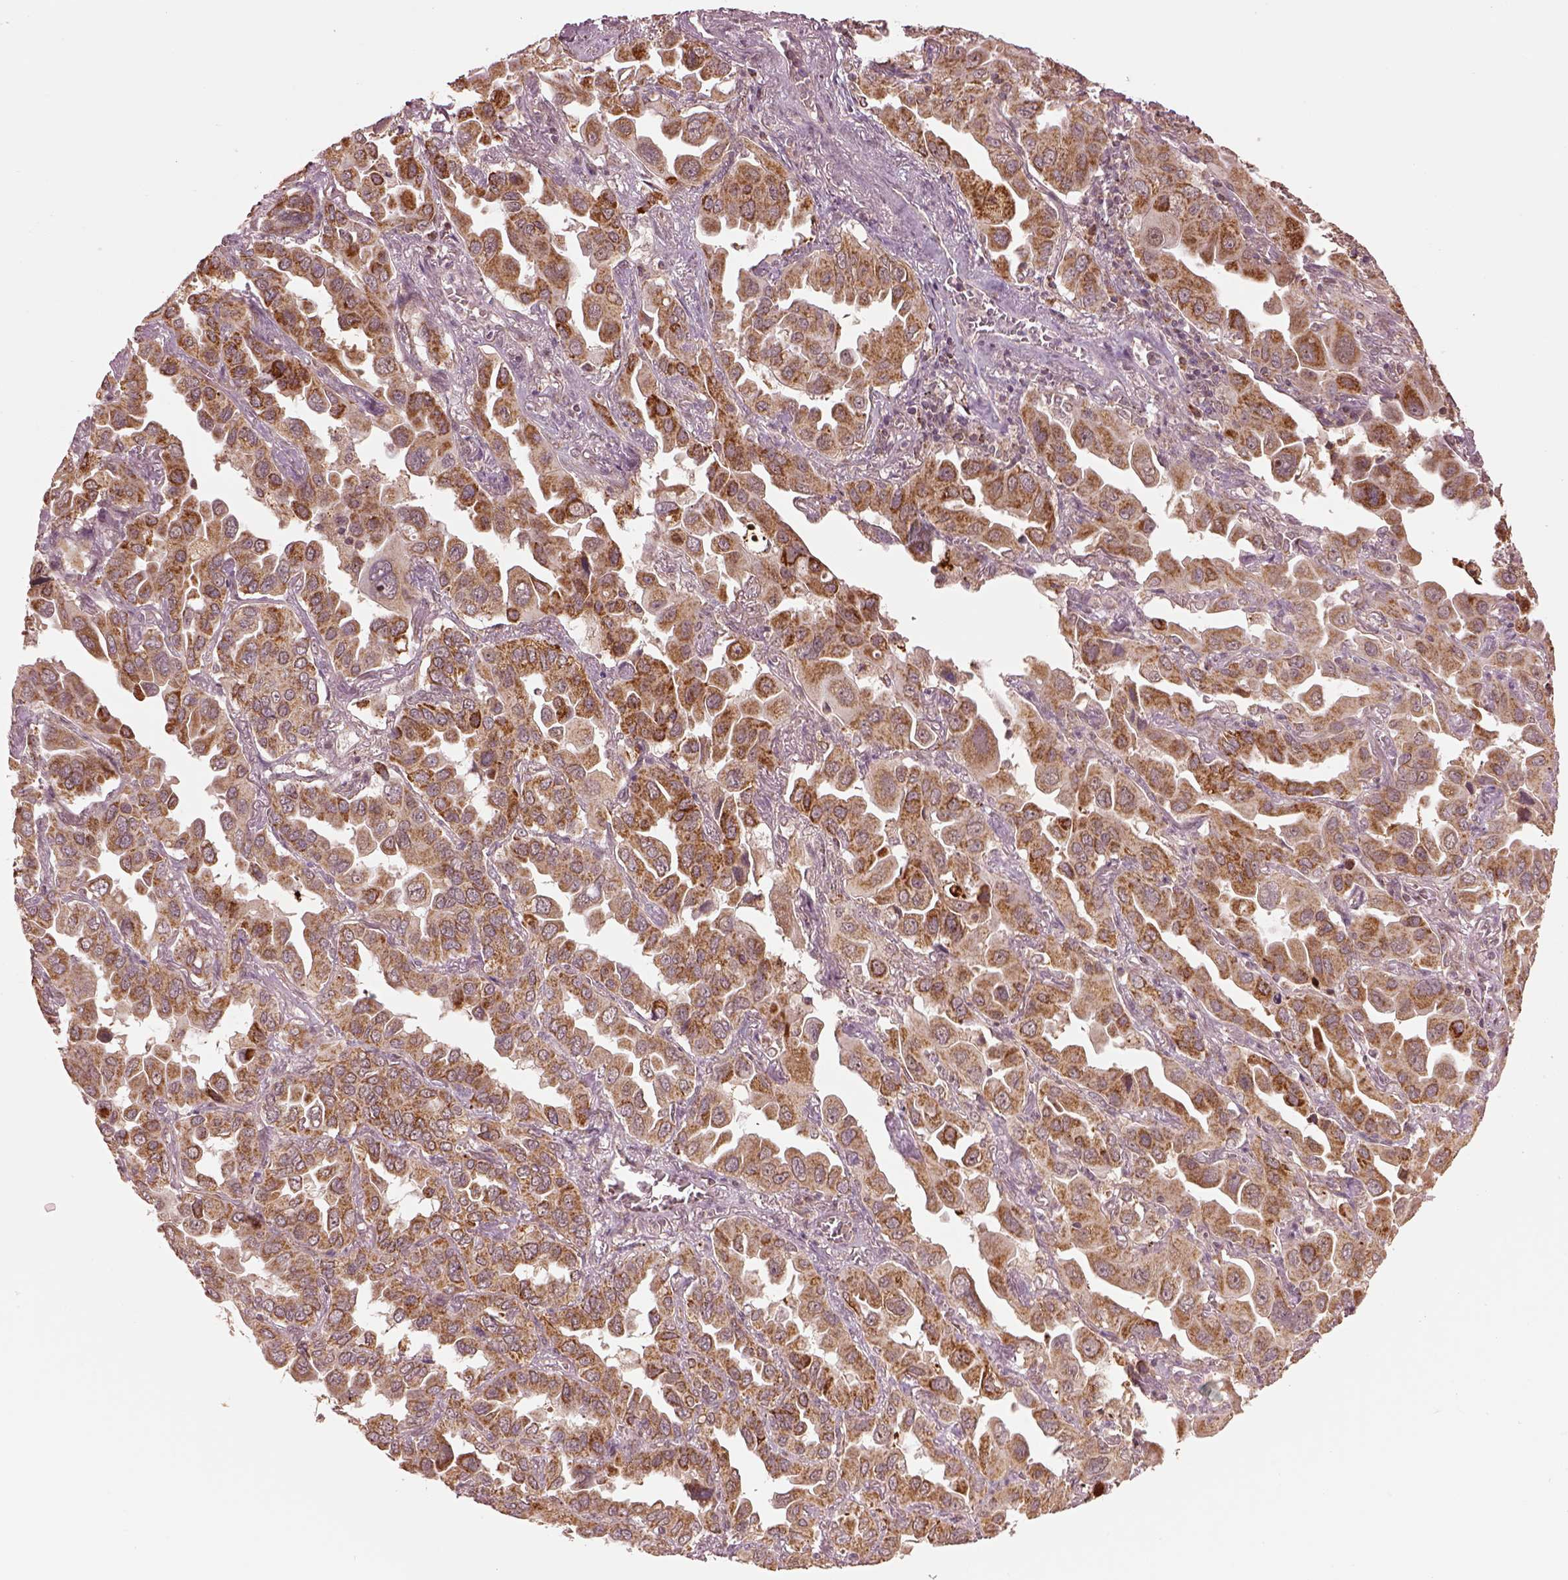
{"staining": {"intensity": "moderate", "quantity": ">75%", "location": "cytoplasmic/membranous"}, "tissue": "lung cancer", "cell_type": "Tumor cells", "image_type": "cancer", "snomed": [{"axis": "morphology", "description": "Adenocarcinoma, NOS"}, {"axis": "topography", "description": "Lung"}], "caption": "DAB immunohistochemical staining of lung cancer (adenocarcinoma) demonstrates moderate cytoplasmic/membranous protein positivity in about >75% of tumor cells.", "gene": "SEL1L3", "patient": {"sex": "male", "age": 64}}